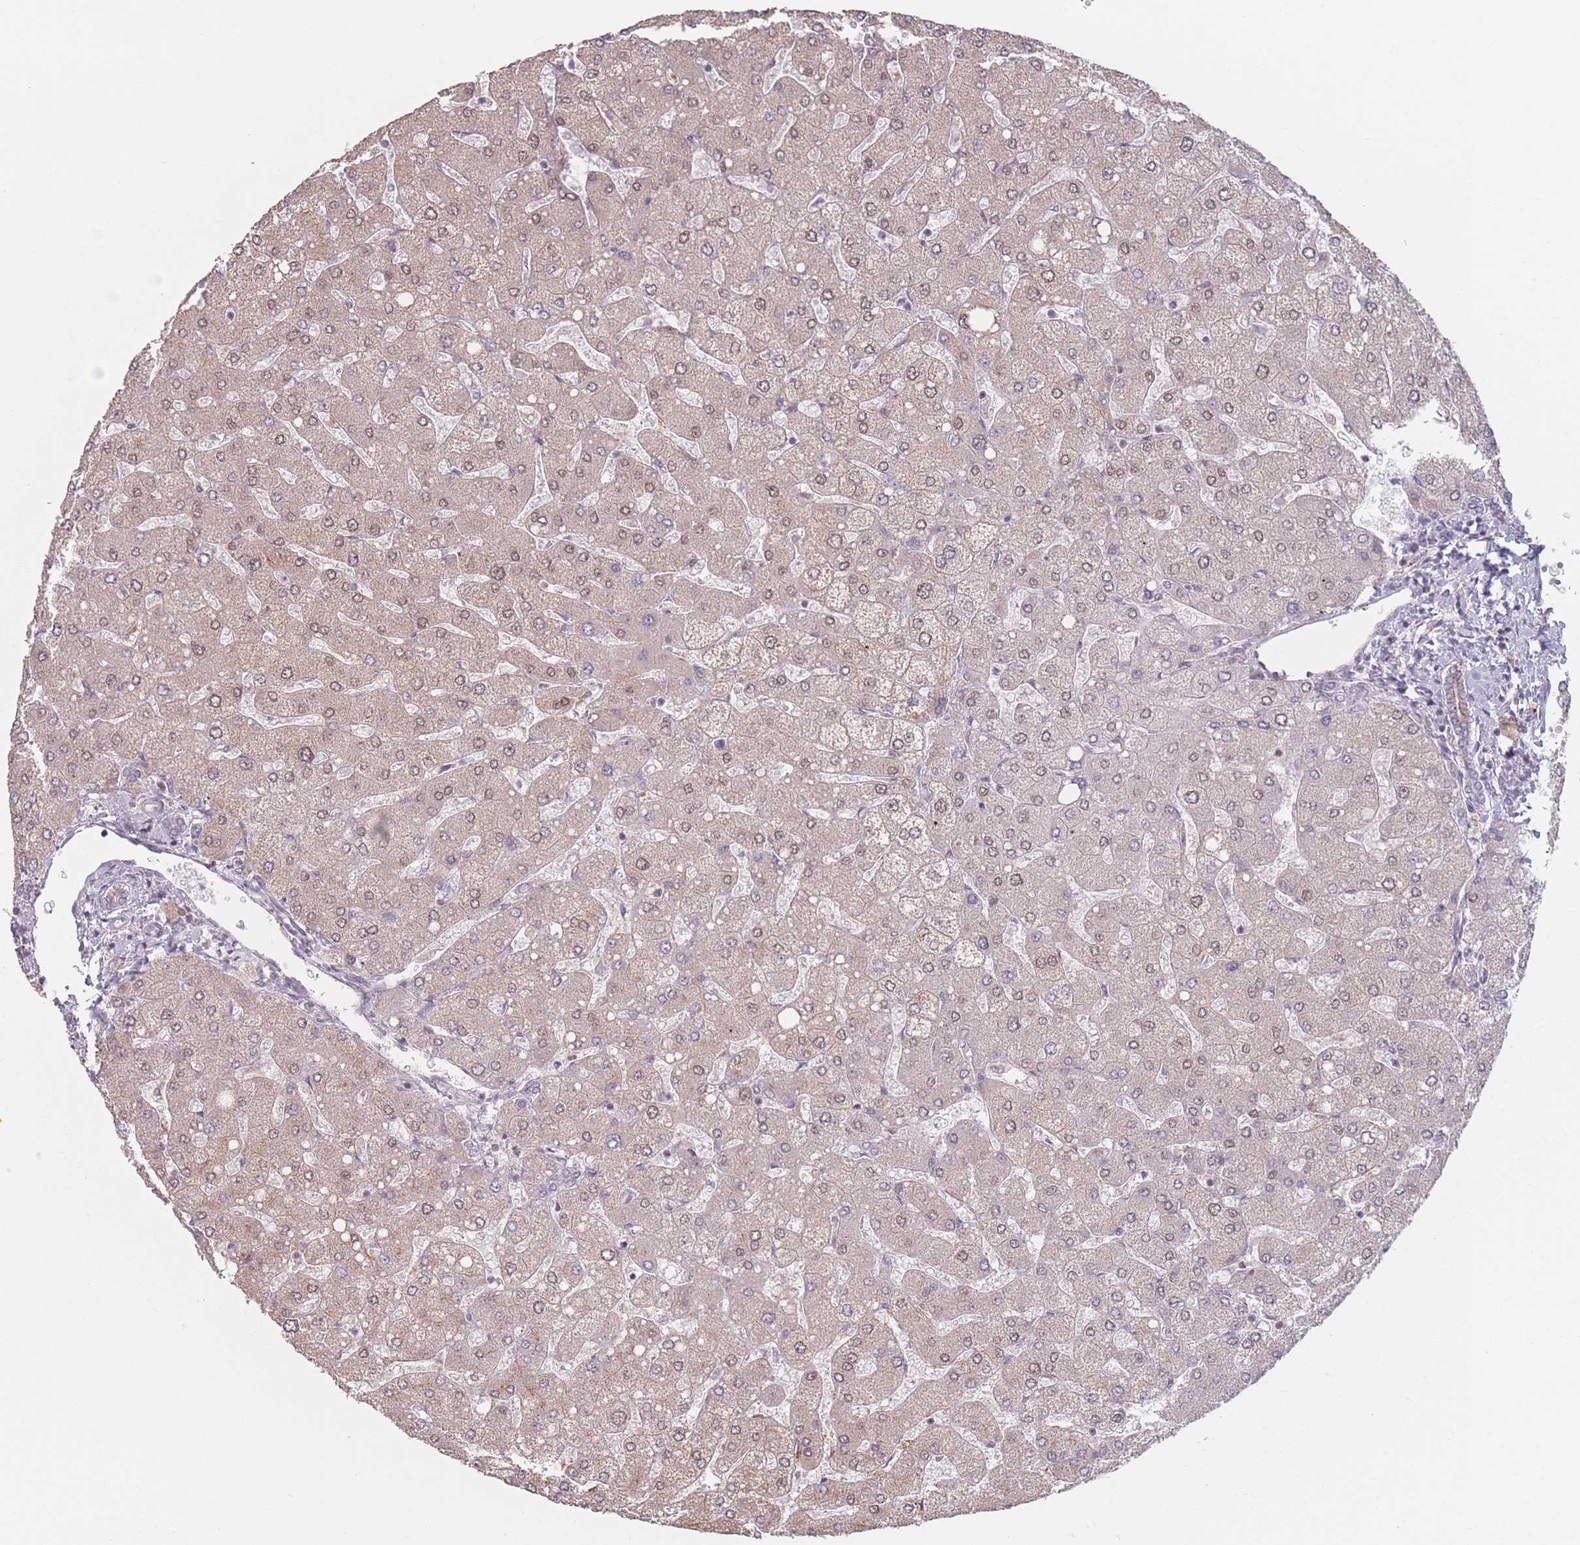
{"staining": {"intensity": "negative", "quantity": "none", "location": "none"}, "tissue": "liver", "cell_type": "Cholangiocytes", "image_type": "normal", "snomed": [{"axis": "morphology", "description": "Normal tissue, NOS"}, {"axis": "topography", "description": "Liver"}], "caption": "Normal liver was stained to show a protein in brown. There is no significant positivity in cholangiocytes. (DAB immunohistochemistry with hematoxylin counter stain).", "gene": "OR10C1", "patient": {"sex": "male", "age": 55}}